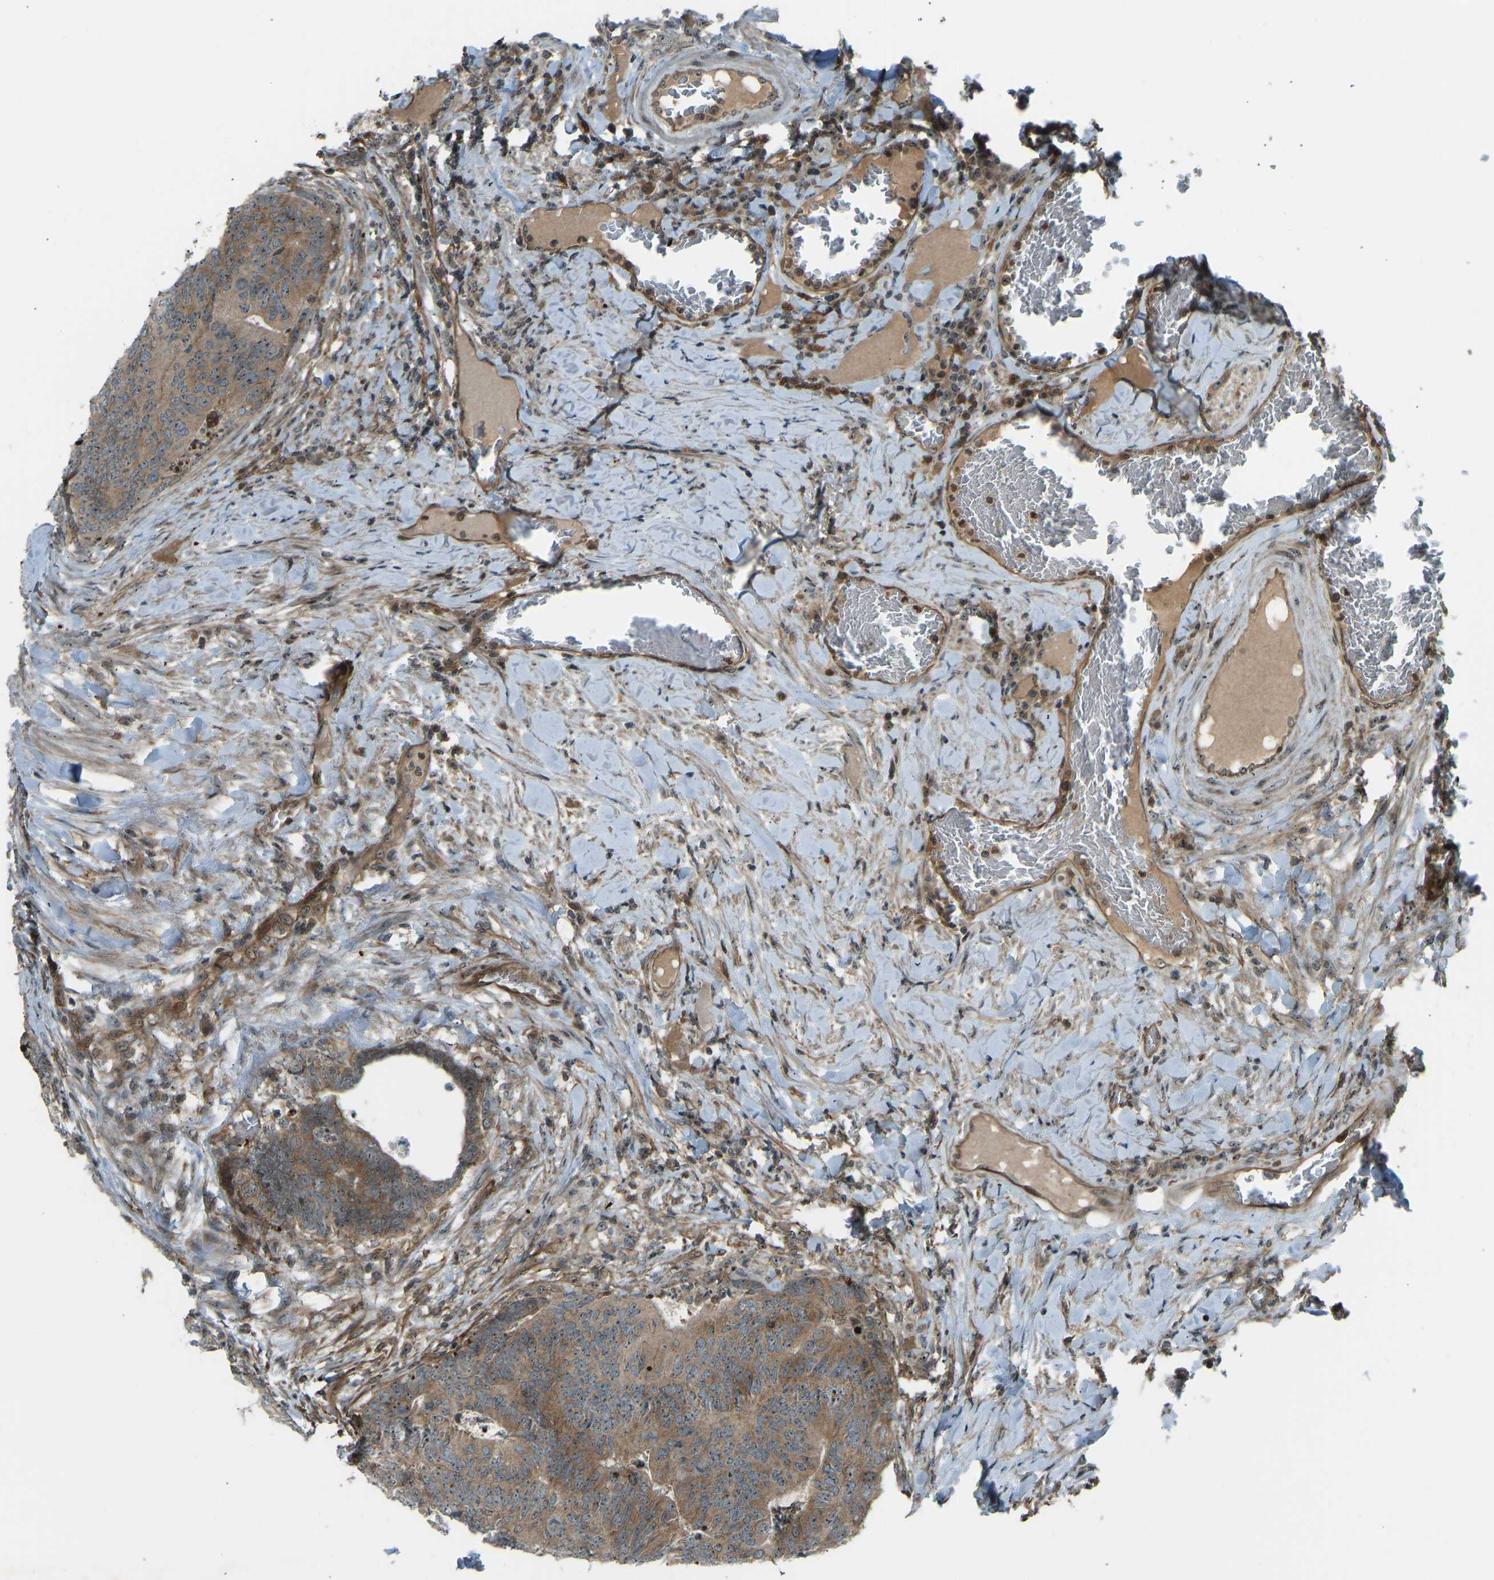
{"staining": {"intensity": "moderate", "quantity": ">75%", "location": "cytoplasmic/membranous"}, "tissue": "colorectal cancer", "cell_type": "Tumor cells", "image_type": "cancer", "snomed": [{"axis": "morphology", "description": "Adenocarcinoma, NOS"}, {"axis": "topography", "description": "Colon"}], "caption": "Adenocarcinoma (colorectal) tissue displays moderate cytoplasmic/membranous expression in about >75% of tumor cells", "gene": "SVOPL", "patient": {"sex": "female", "age": 67}}